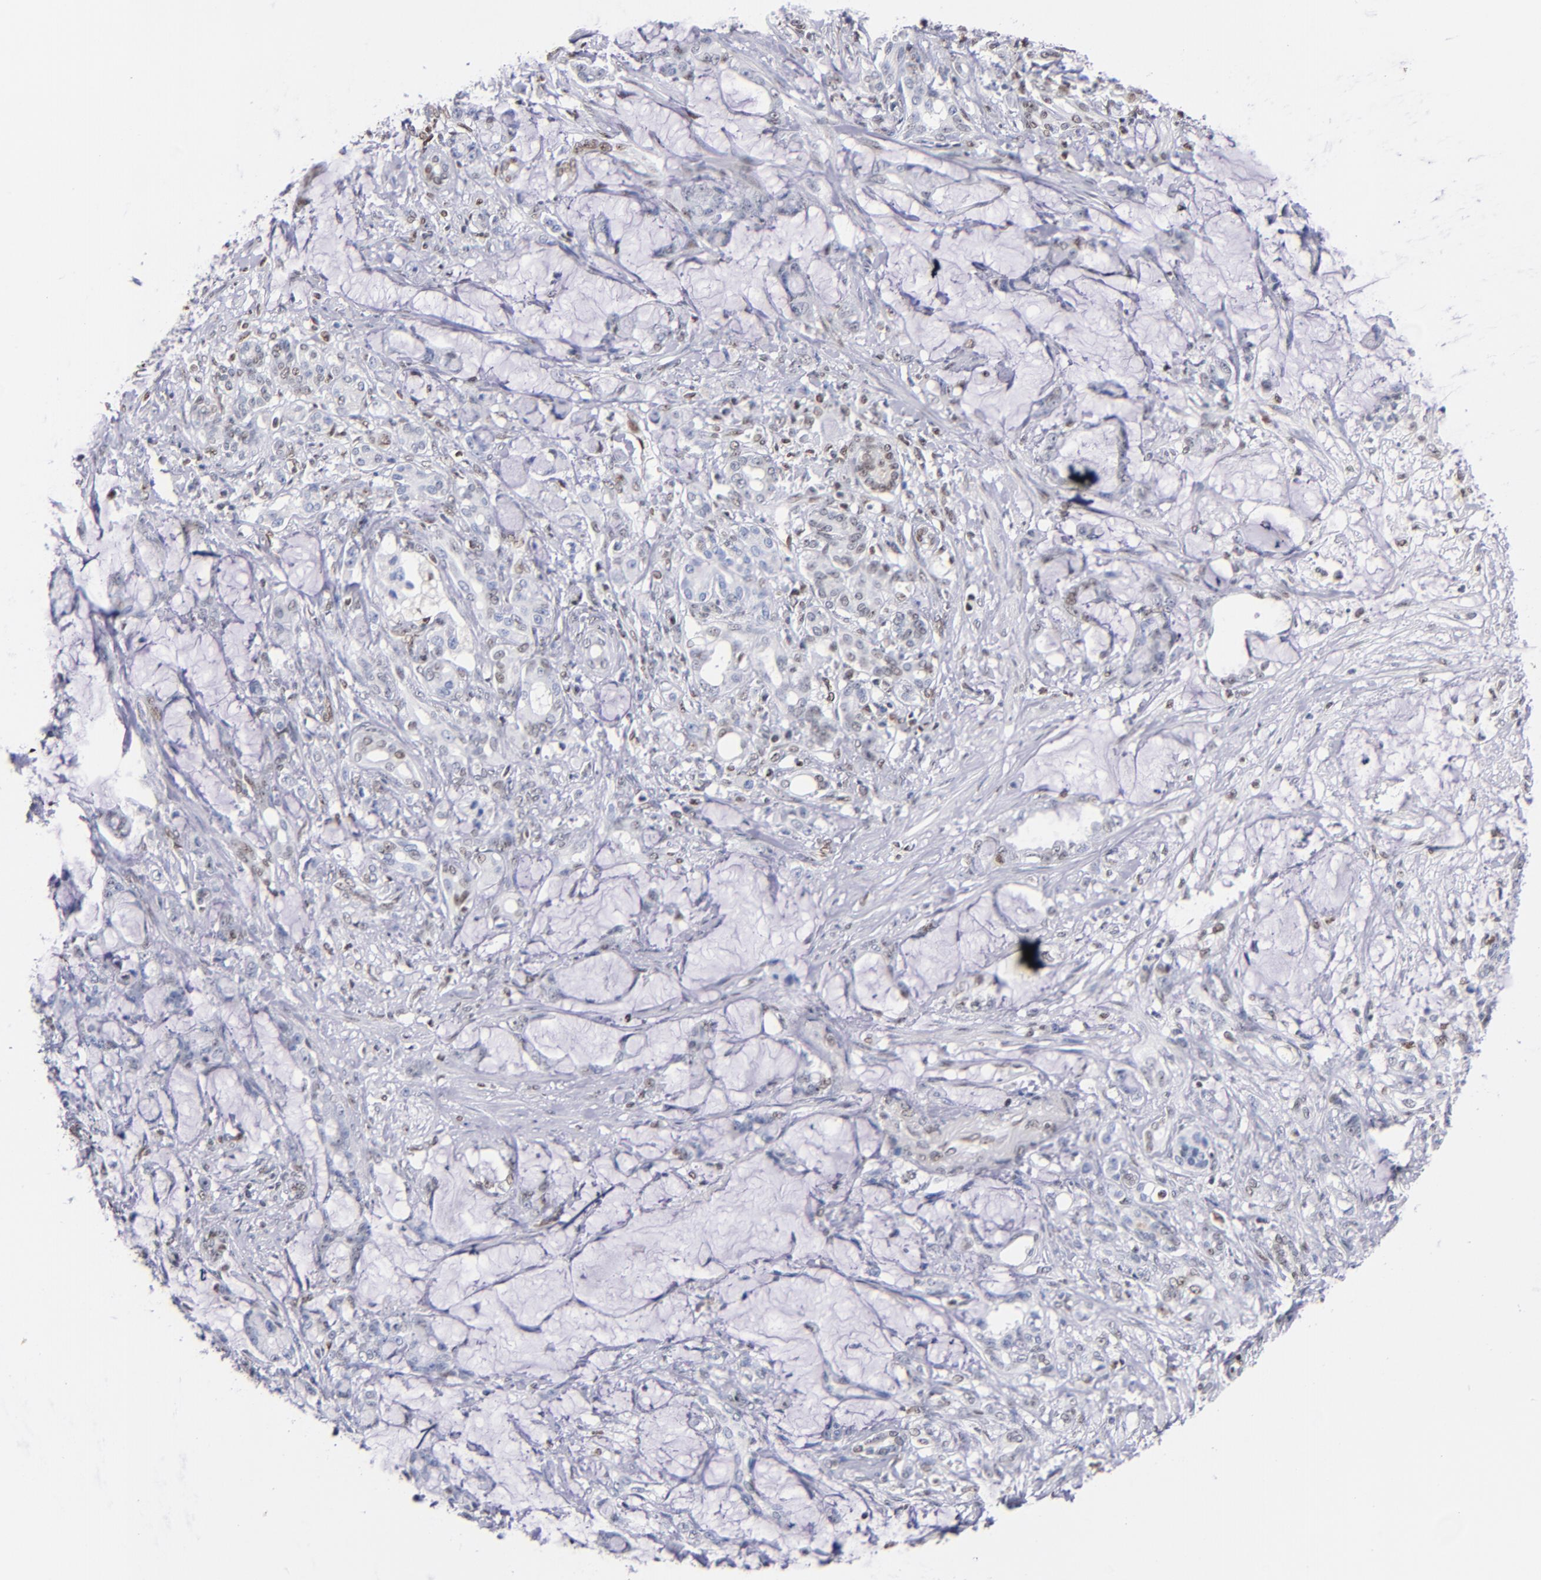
{"staining": {"intensity": "weak", "quantity": "25%-75%", "location": "nuclear"}, "tissue": "pancreatic cancer", "cell_type": "Tumor cells", "image_type": "cancer", "snomed": [{"axis": "morphology", "description": "Adenocarcinoma, NOS"}, {"axis": "topography", "description": "Pancreas"}], "caption": "Brown immunohistochemical staining in pancreatic cancer (adenocarcinoma) reveals weak nuclear staining in approximately 25%-75% of tumor cells.", "gene": "IFI16", "patient": {"sex": "female", "age": 73}}